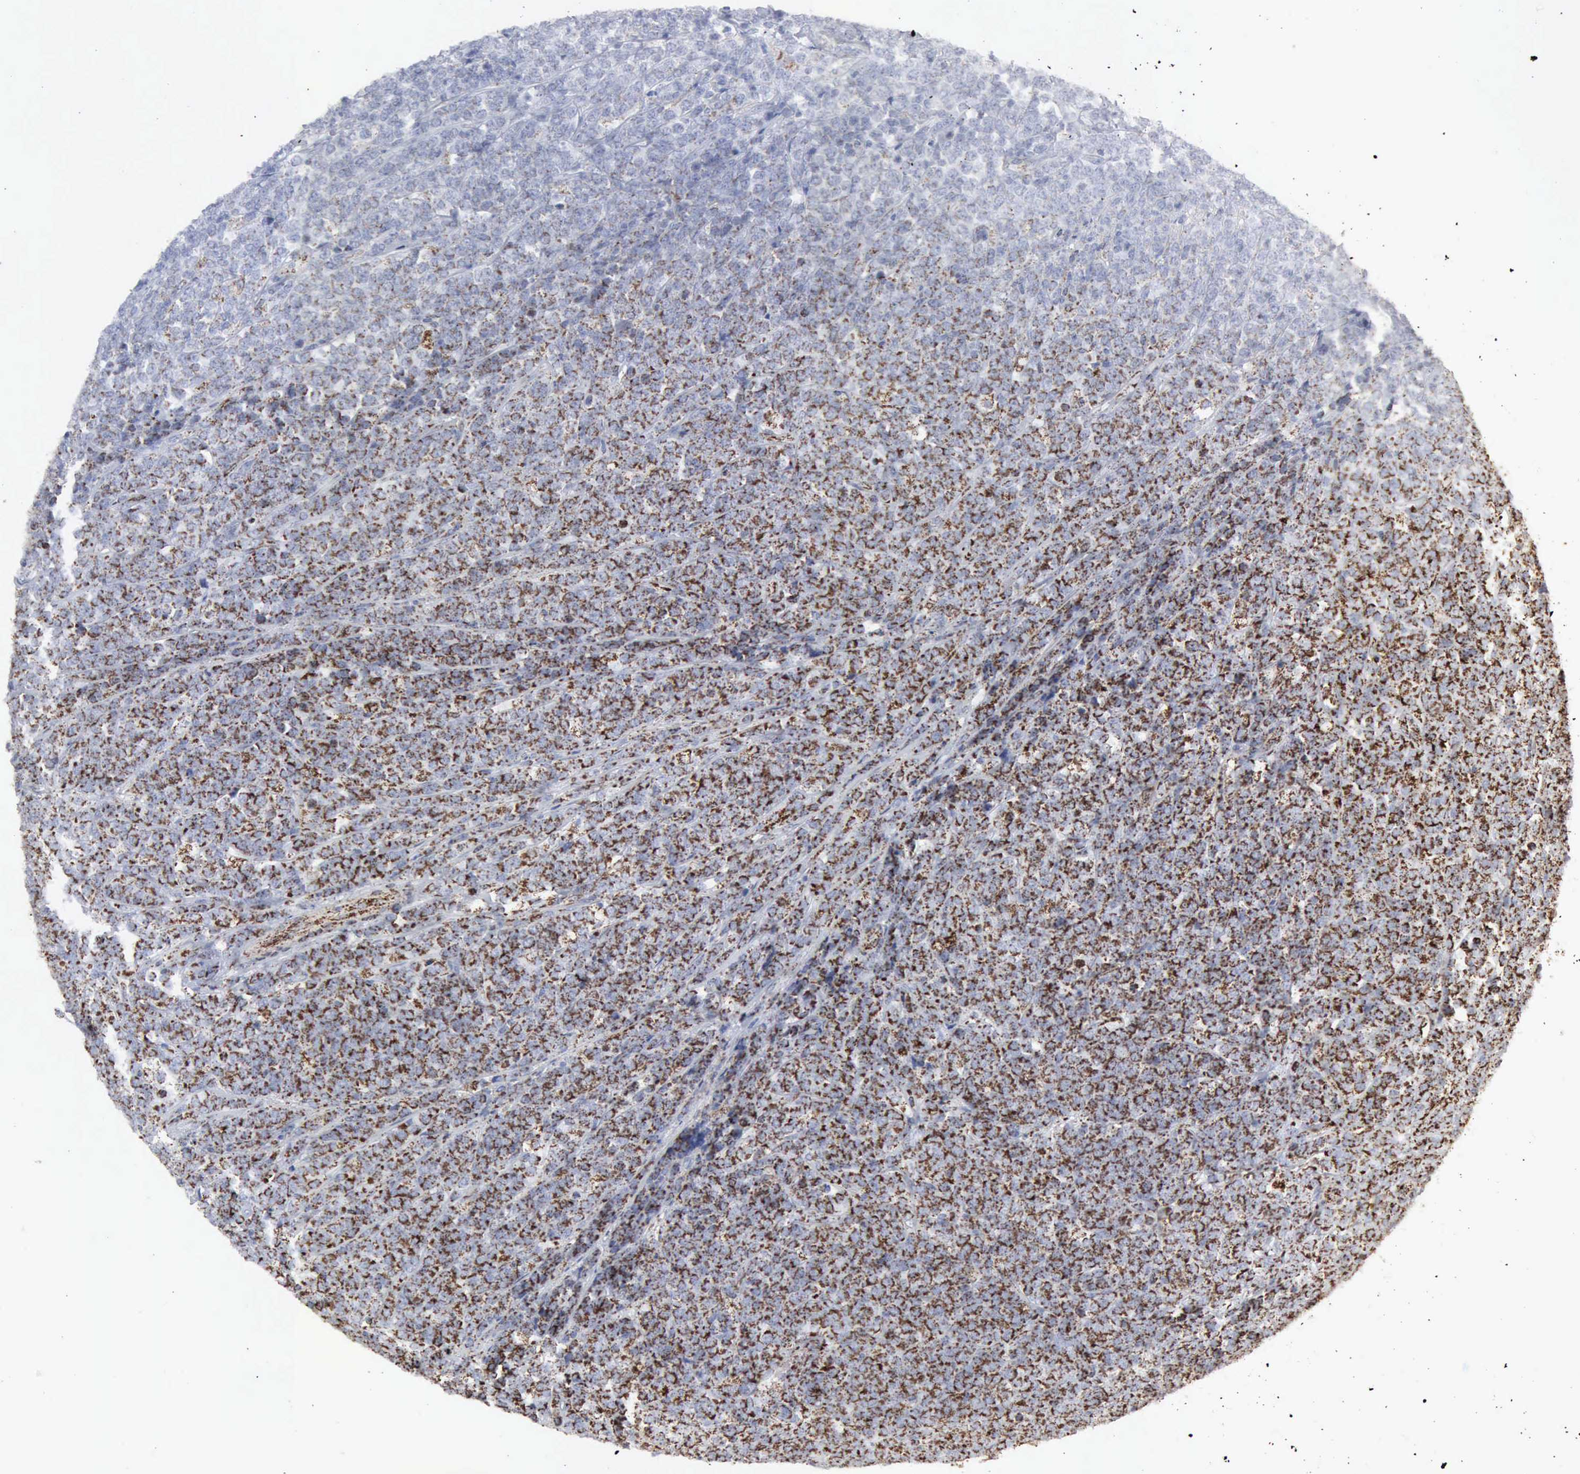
{"staining": {"intensity": "moderate", "quantity": ">75%", "location": "cytoplasmic/membranous"}, "tissue": "lymphoma", "cell_type": "Tumor cells", "image_type": "cancer", "snomed": [{"axis": "morphology", "description": "Malignant lymphoma, non-Hodgkin's type, High grade"}, {"axis": "topography", "description": "Small intestine"}, {"axis": "topography", "description": "Colon"}], "caption": "Immunohistochemistry staining of lymphoma, which displays medium levels of moderate cytoplasmic/membranous positivity in approximately >75% of tumor cells indicating moderate cytoplasmic/membranous protein expression. The staining was performed using DAB (3,3'-diaminobenzidine) (brown) for protein detection and nuclei were counterstained in hematoxylin (blue).", "gene": "ACO2", "patient": {"sex": "male", "age": 8}}